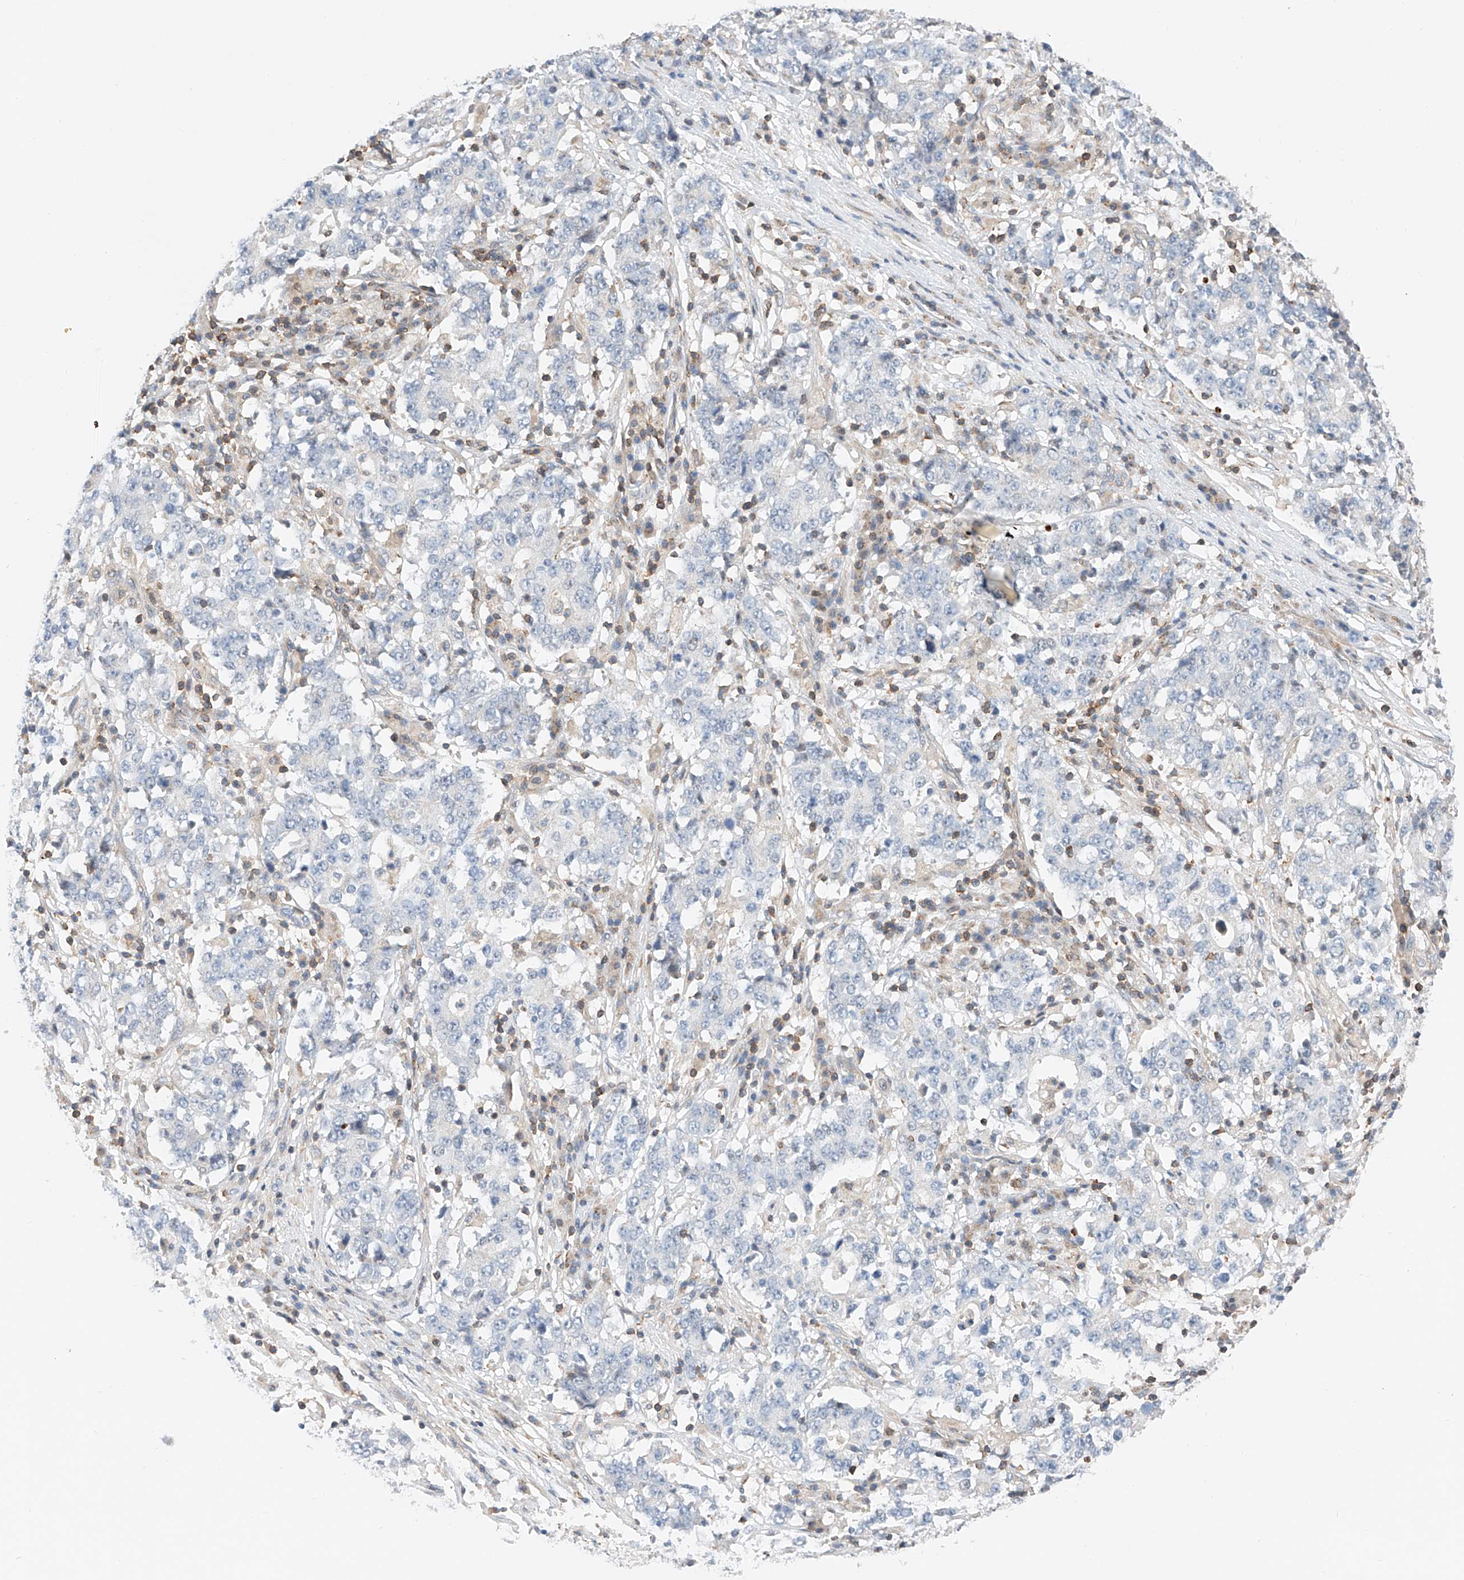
{"staining": {"intensity": "negative", "quantity": "none", "location": "none"}, "tissue": "stomach cancer", "cell_type": "Tumor cells", "image_type": "cancer", "snomed": [{"axis": "morphology", "description": "Adenocarcinoma, NOS"}, {"axis": "topography", "description": "Stomach"}], "caption": "Tumor cells are negative for brown protein staining in stomach adenocarcinoma.", "gene": "MFN2", "patient": {"sex": "male", "age": 59}}